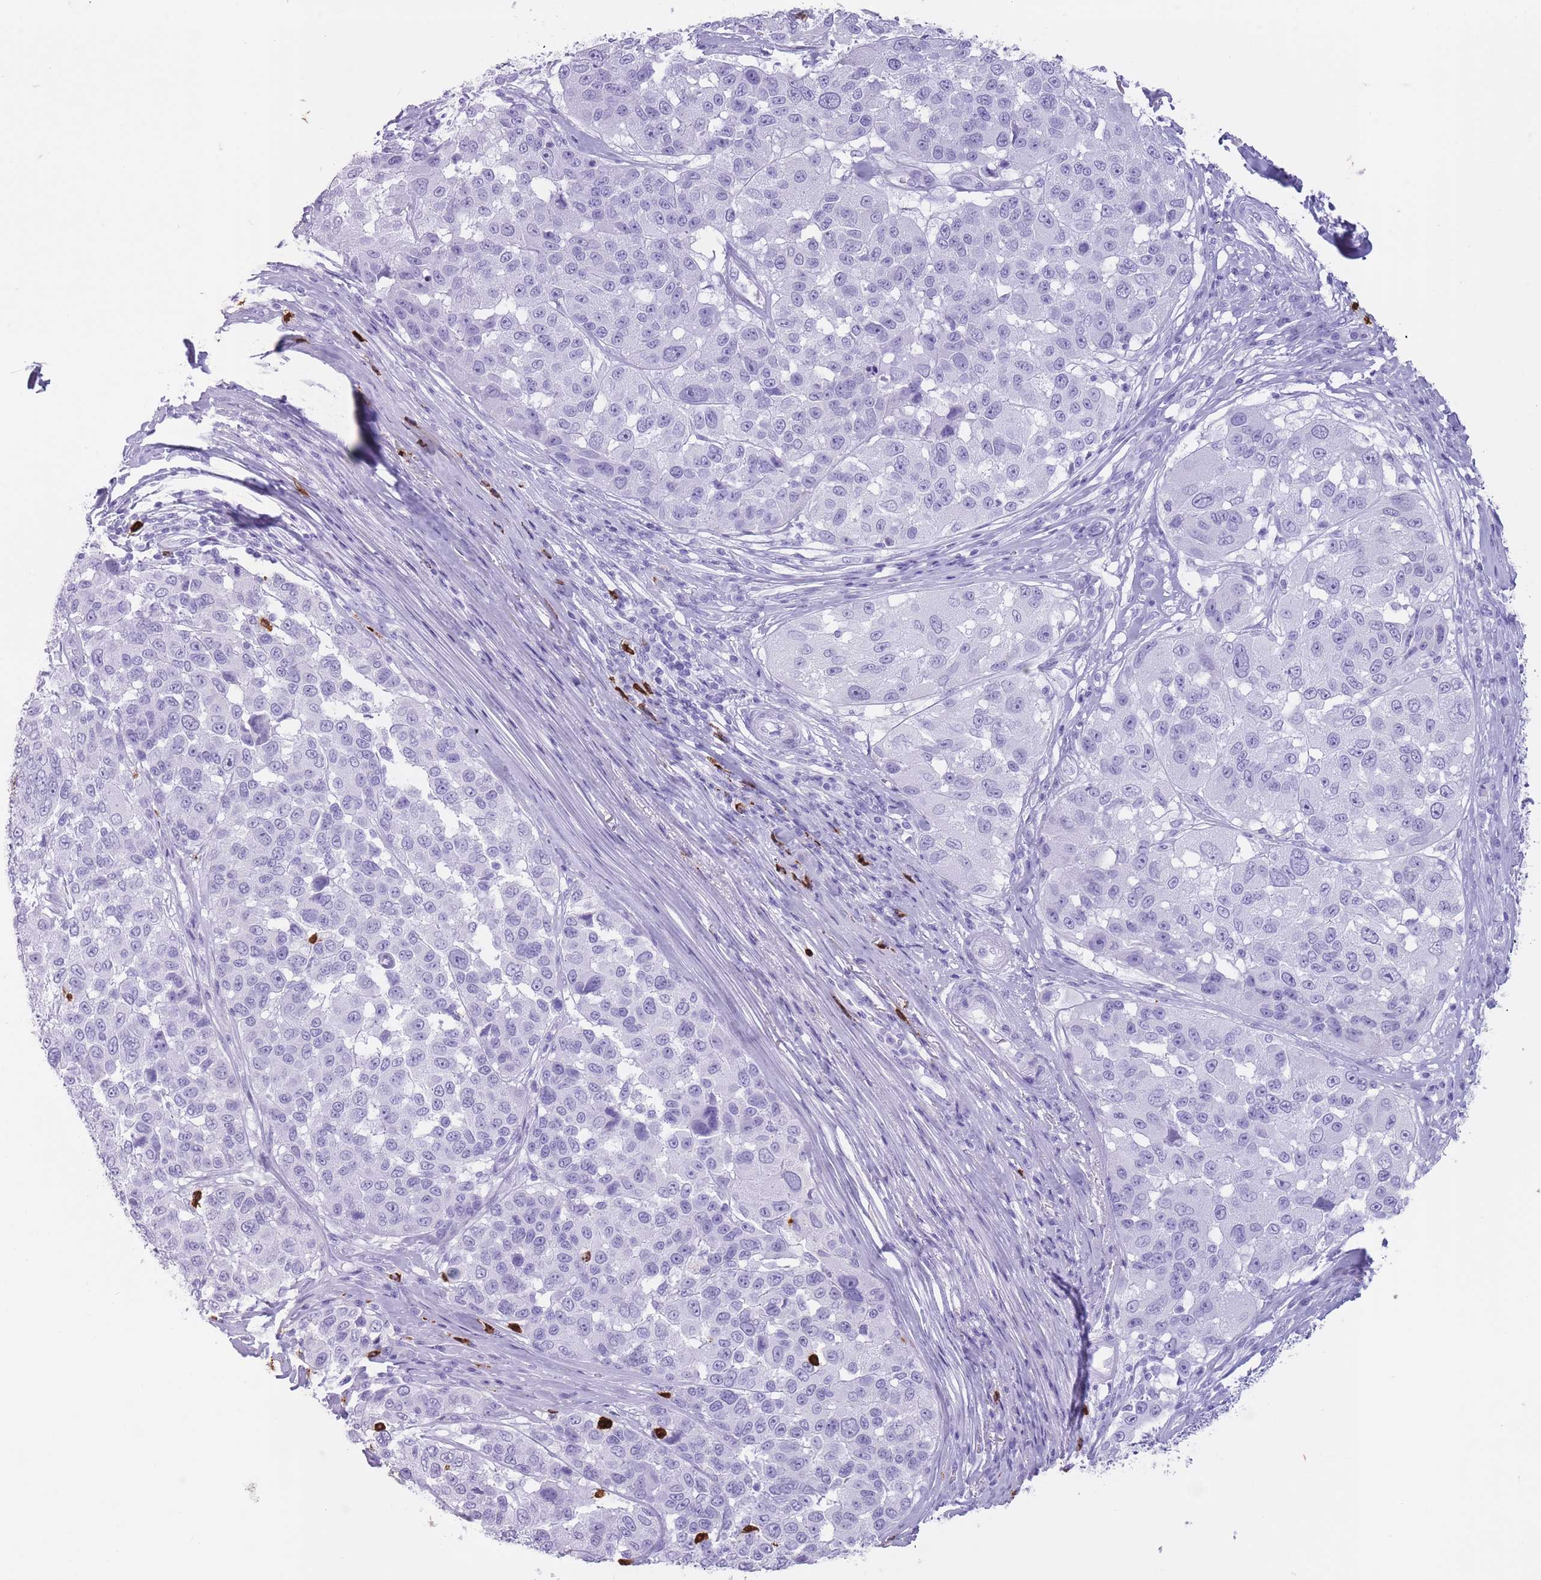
{"staining": {"intensity": "negative", "quantity": "none", "location": "none"}, "tissue": "melanoma", "cell_type": "Tumor cells", "image_type": "cancer", "snomed": [{"axis": "morphology", "description": "Malignant melanoma, NOS"}, {"axis": "topography", "description": "Skin"}], "caption": "Malignant melanoma stained for a protein using immunohistochemistry exhibits no positivity tumor cells.", "gene": "OR4F21", "patient": {"sex": "female", "age": 66}}